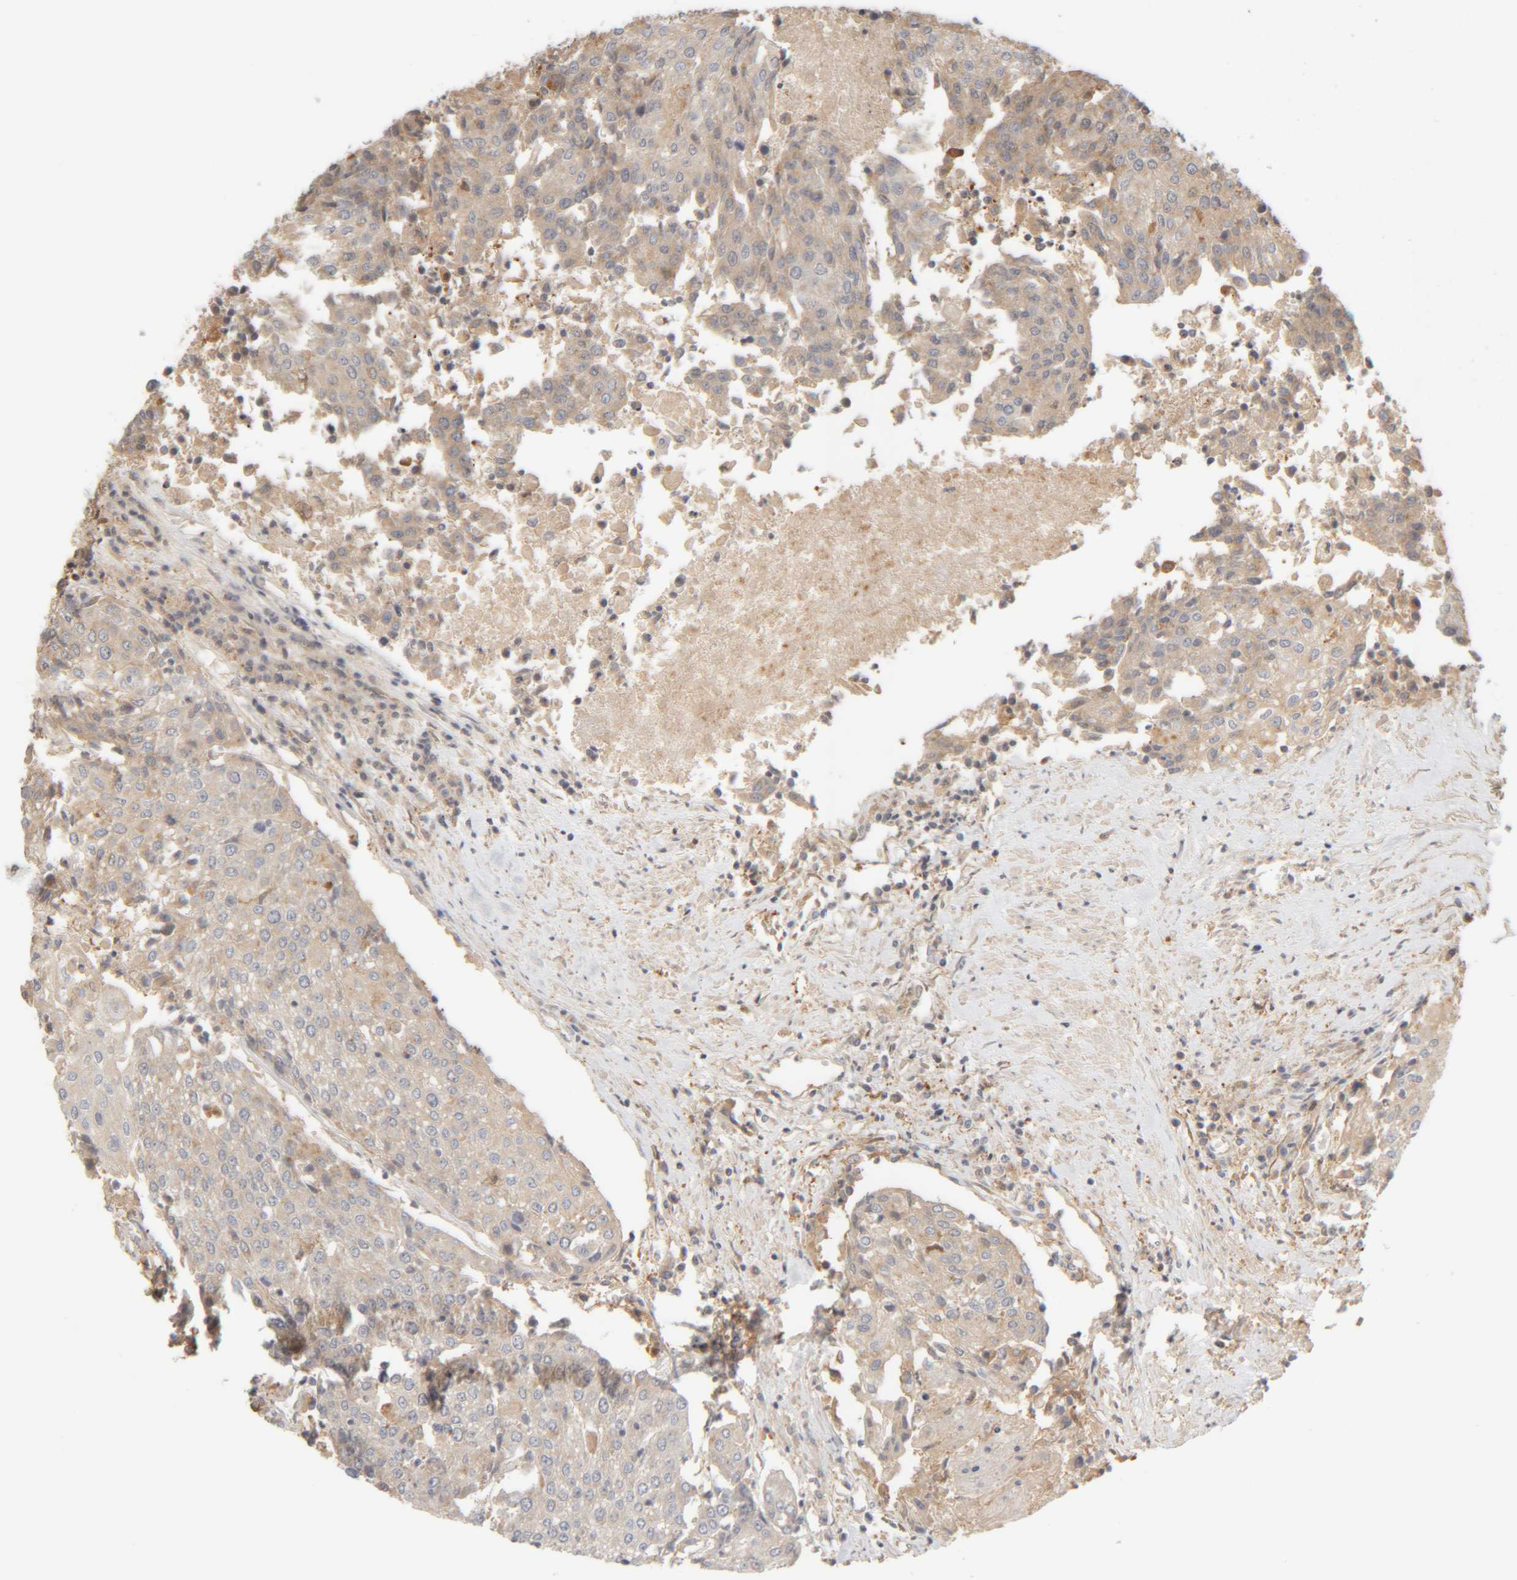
{"staining": {"intensity": "weak", "quantity": "<25%", "location": "cytoplasmic/membranous"}, "tissue": "urothelial cancer", "cell_type": "Tumor cells", "image_type": "cancer", "snomed": [{"axis": "morphology", "description": "Urothelial carcinoma, High grade"}, {"axis": "topography", "description": "Urinary bladder"}], "caption": "DAB immunohistochemical staining of human urothelial cancer demonstrates no significant staining in tumor cells. (DAB (3,3'-diaminobenzidine) immunohistochemistry visualized using brightfield microscopy, high magnification).", "gene": "TMEM192", "patient": {"sex": "female", "age": 85}}